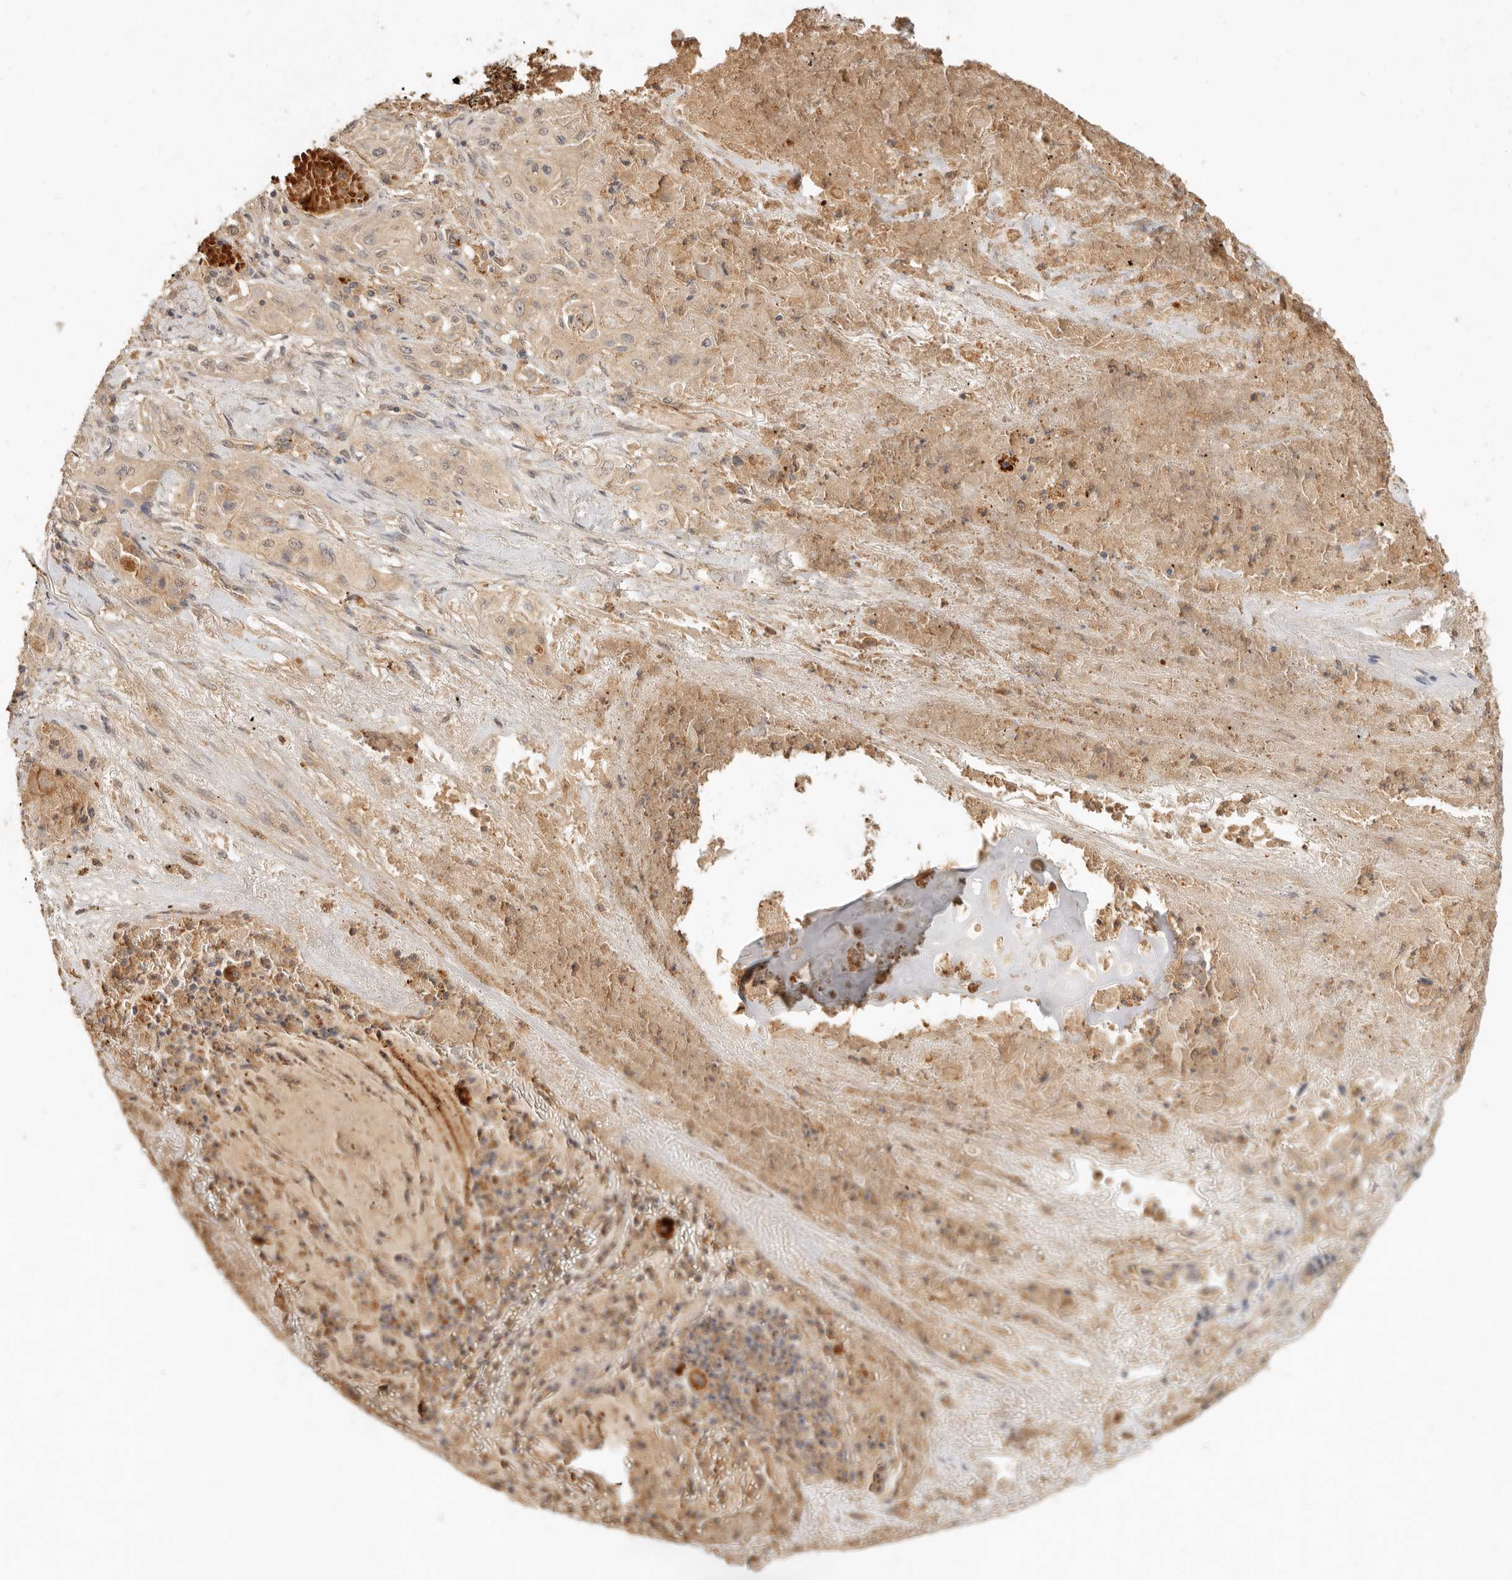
{"staining": {"intensity": "weak", "quantity": ">75%", "location": "cytoplasmic/membranous"}, "tissue": "lung cancer", "cell_type": "Tumor cells", "image_type": "cancer", "snomed": [{"axis": "morphology", "description": "Squamous cell carcinoma, NOS"}, {"axis": "topography", "description": "Lung"}], "caption": "Human squamous cell carcinoma (lung) stained for a protein (brown) demonstrates weak cytoplasmic/membranous positive positivity in approximately >75% of tumor cells.", "gene": "FREM2", "patient": {"sex": "female", "age": 47}}